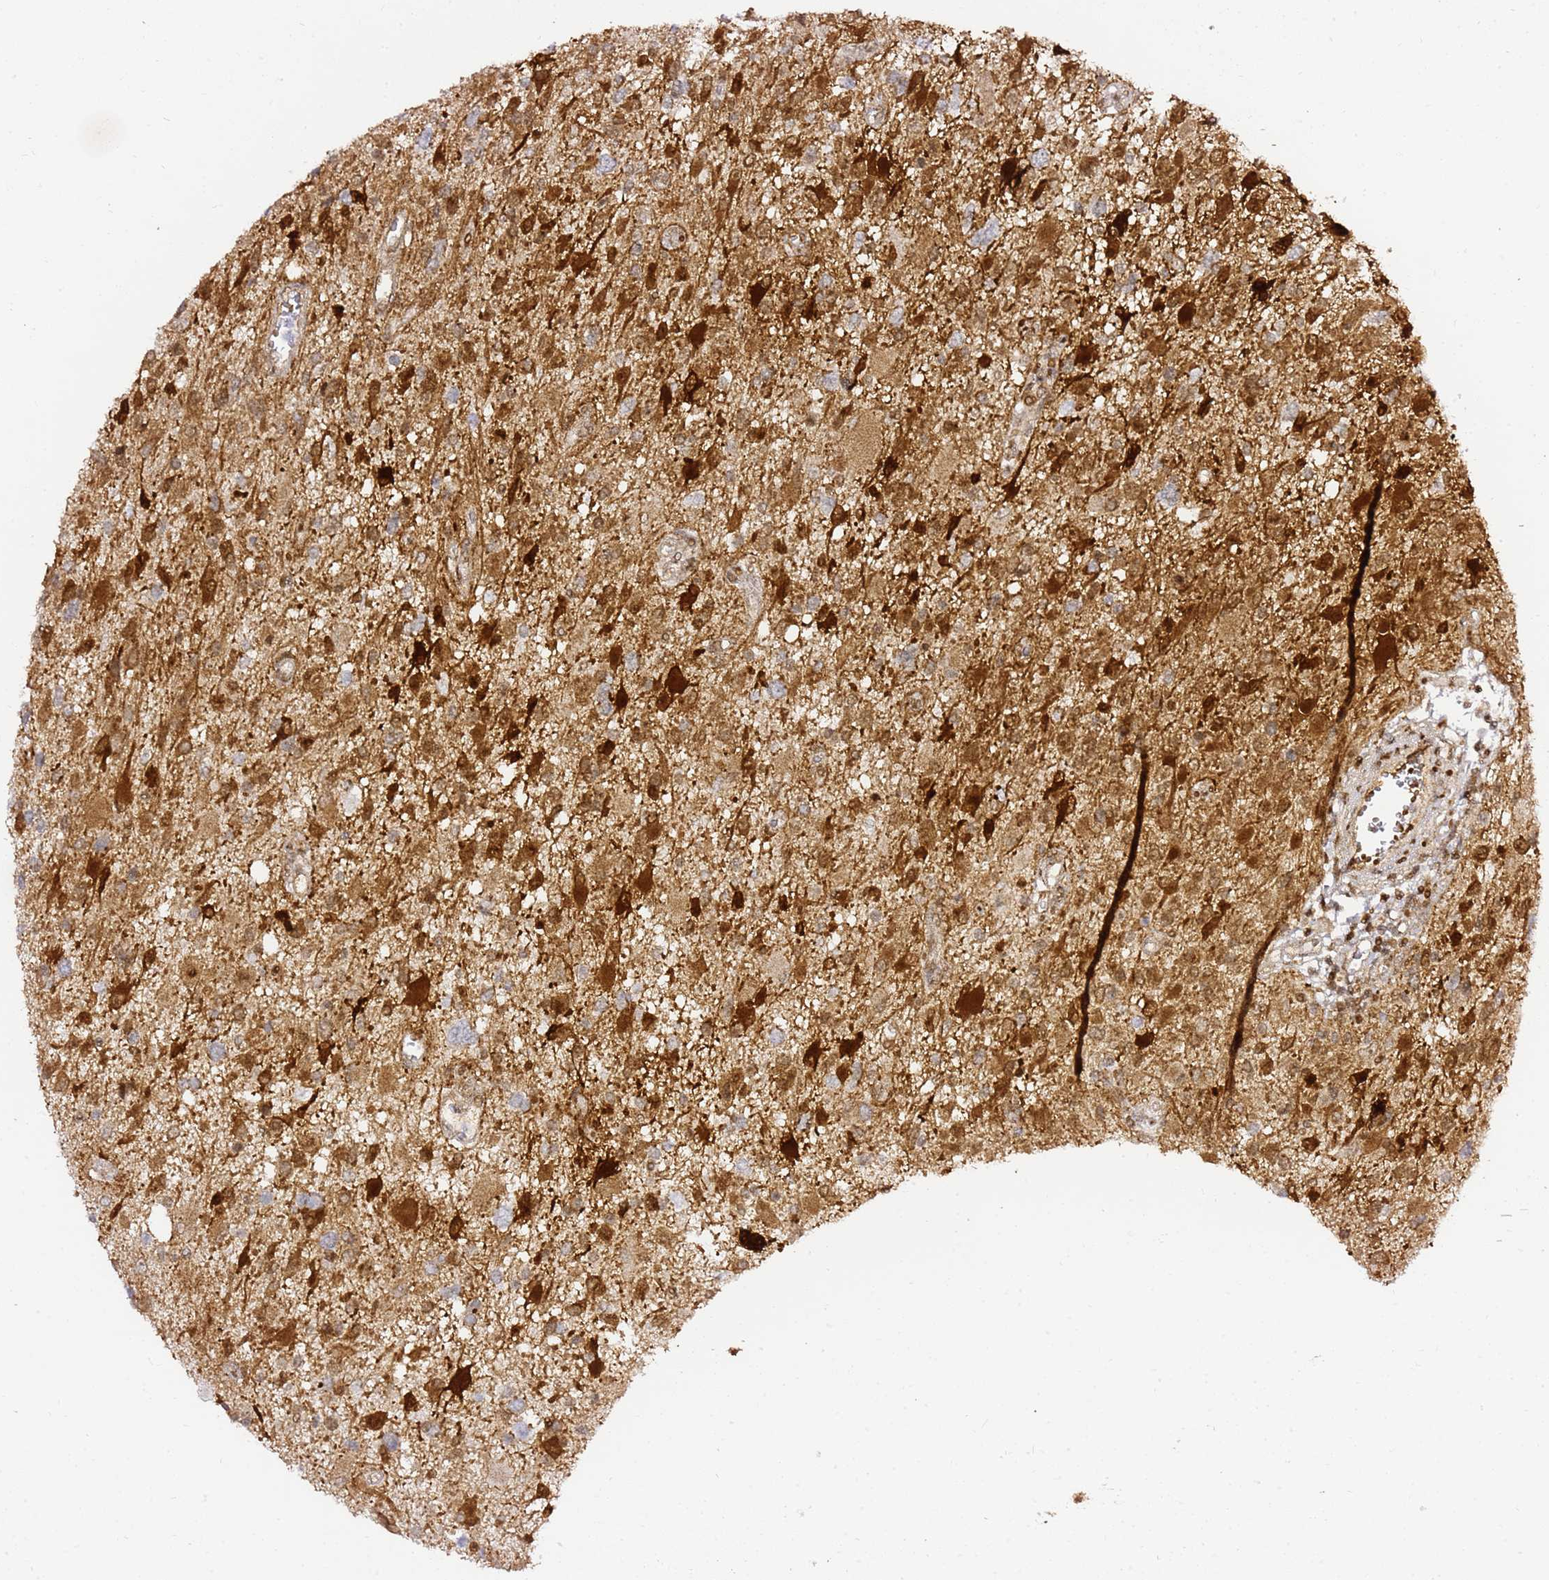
{"staining": {"intensity": "strong", "quantity": ">75%", "location": "cytoplasmic/membranous,nuclear"}, "tissue": "glioma", "cell_type": "Tumor cells", "image_type": "cancer", "snomed": [{"axis": "morphology", "description": "Glioma, malignant, High grade"}, {"axis": "topography", "description": "Brain"}], "caption": "Glioma stained for a protein (brown) demonstrates strong cytoplasmic/membranous and nuclear positive expression in approximately >75% of tumor cells.", "gene": "GBP2", "patient": {"sex": "male", "age": 53}}